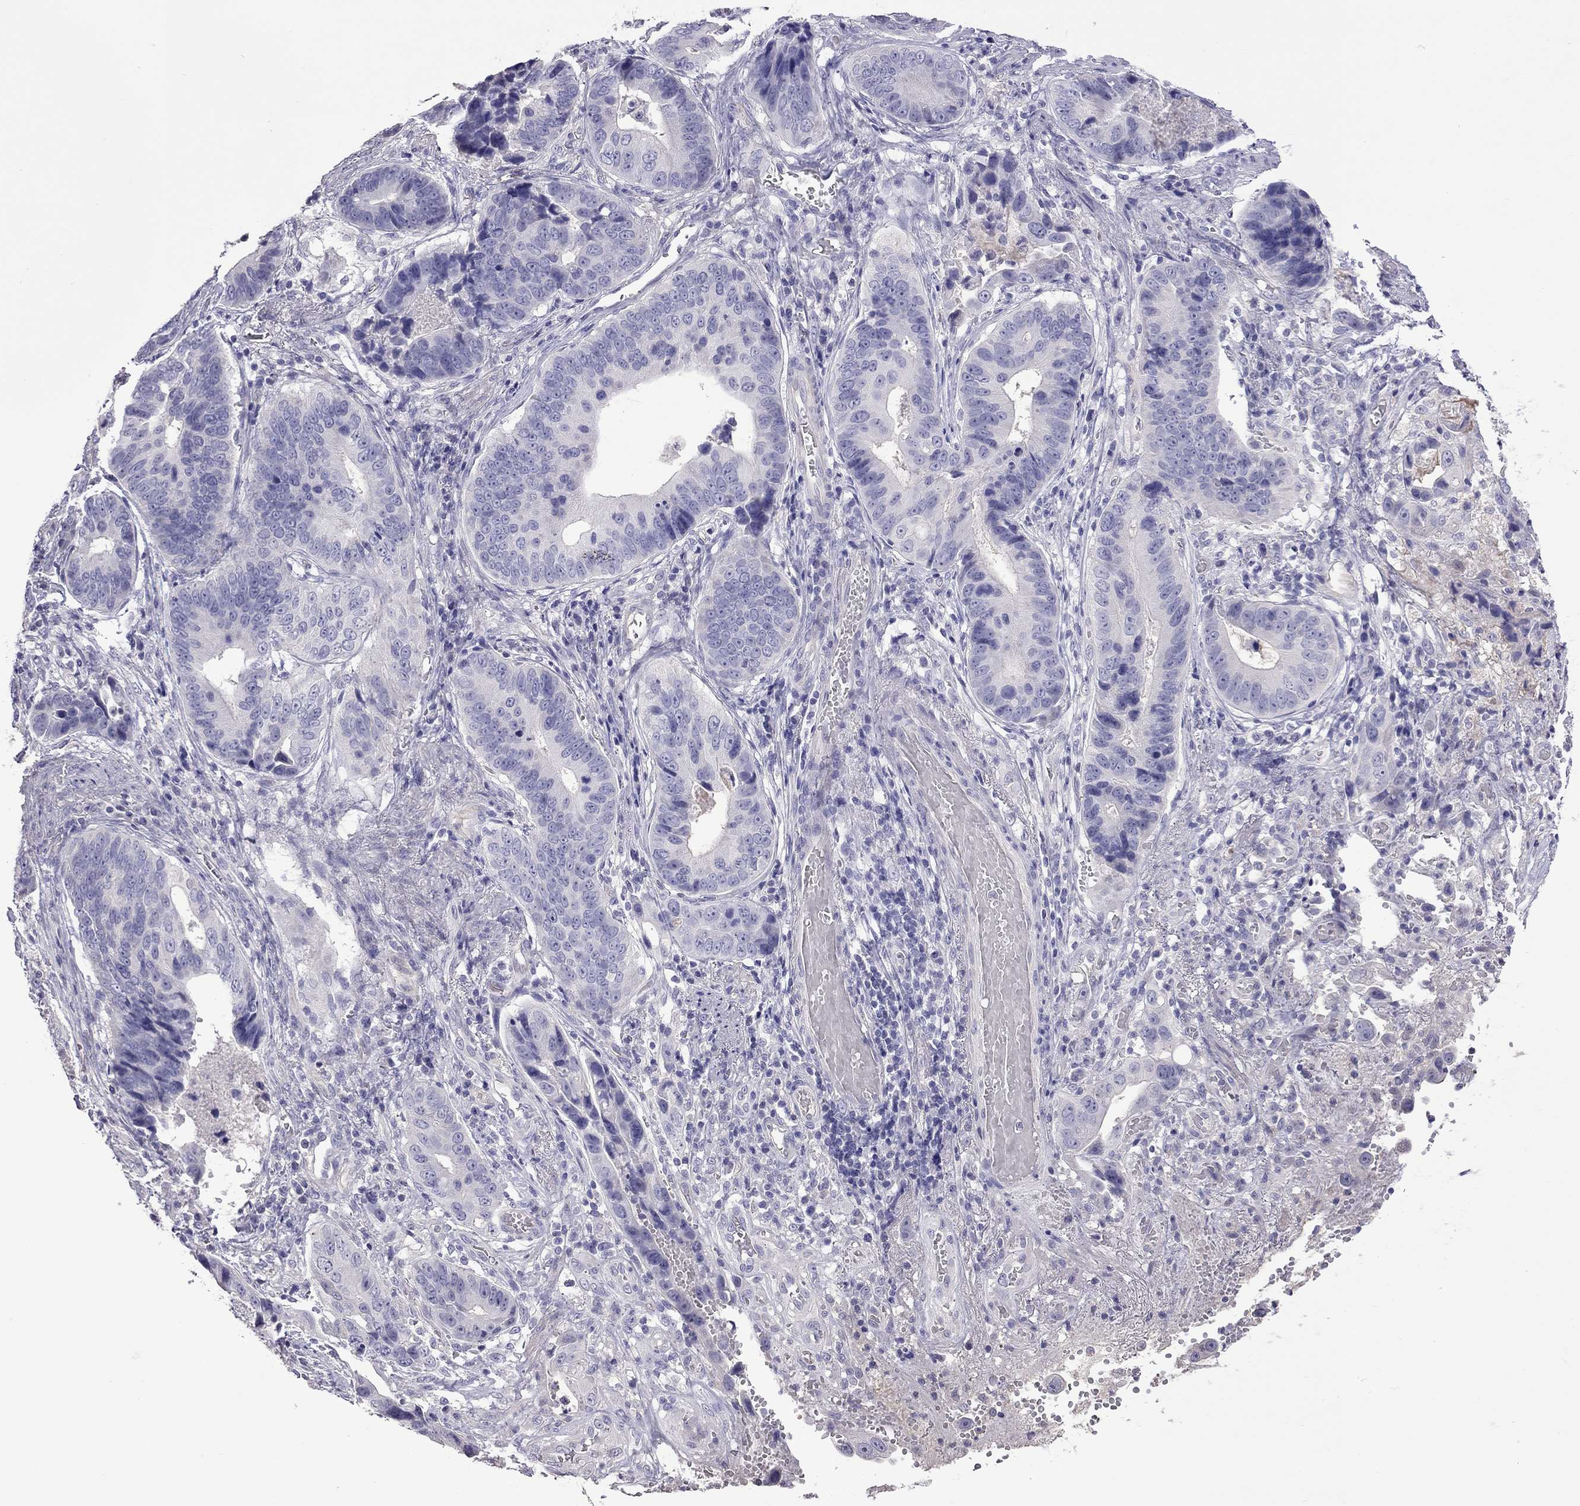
{"staining": {"intensity": "negative", "quantity": "none", "location": "none"}, "tissue": "stomach cancer", "cell_type": "Tumor cells", "image_type": "cancer", "snomed": [{"axis": "morphology", "description": "Adenocarcinoma, NOS"}, {"axis": "topography", "description": "Stomach"}], "caption": "Tumor cells are negative for brown protein staining in stomach cancer. (DAB (3,3'-diaminobenzidine) IHC, high magnification).", "gene": "FEZ1", "patient": {"sex": "male", "age": 84}}